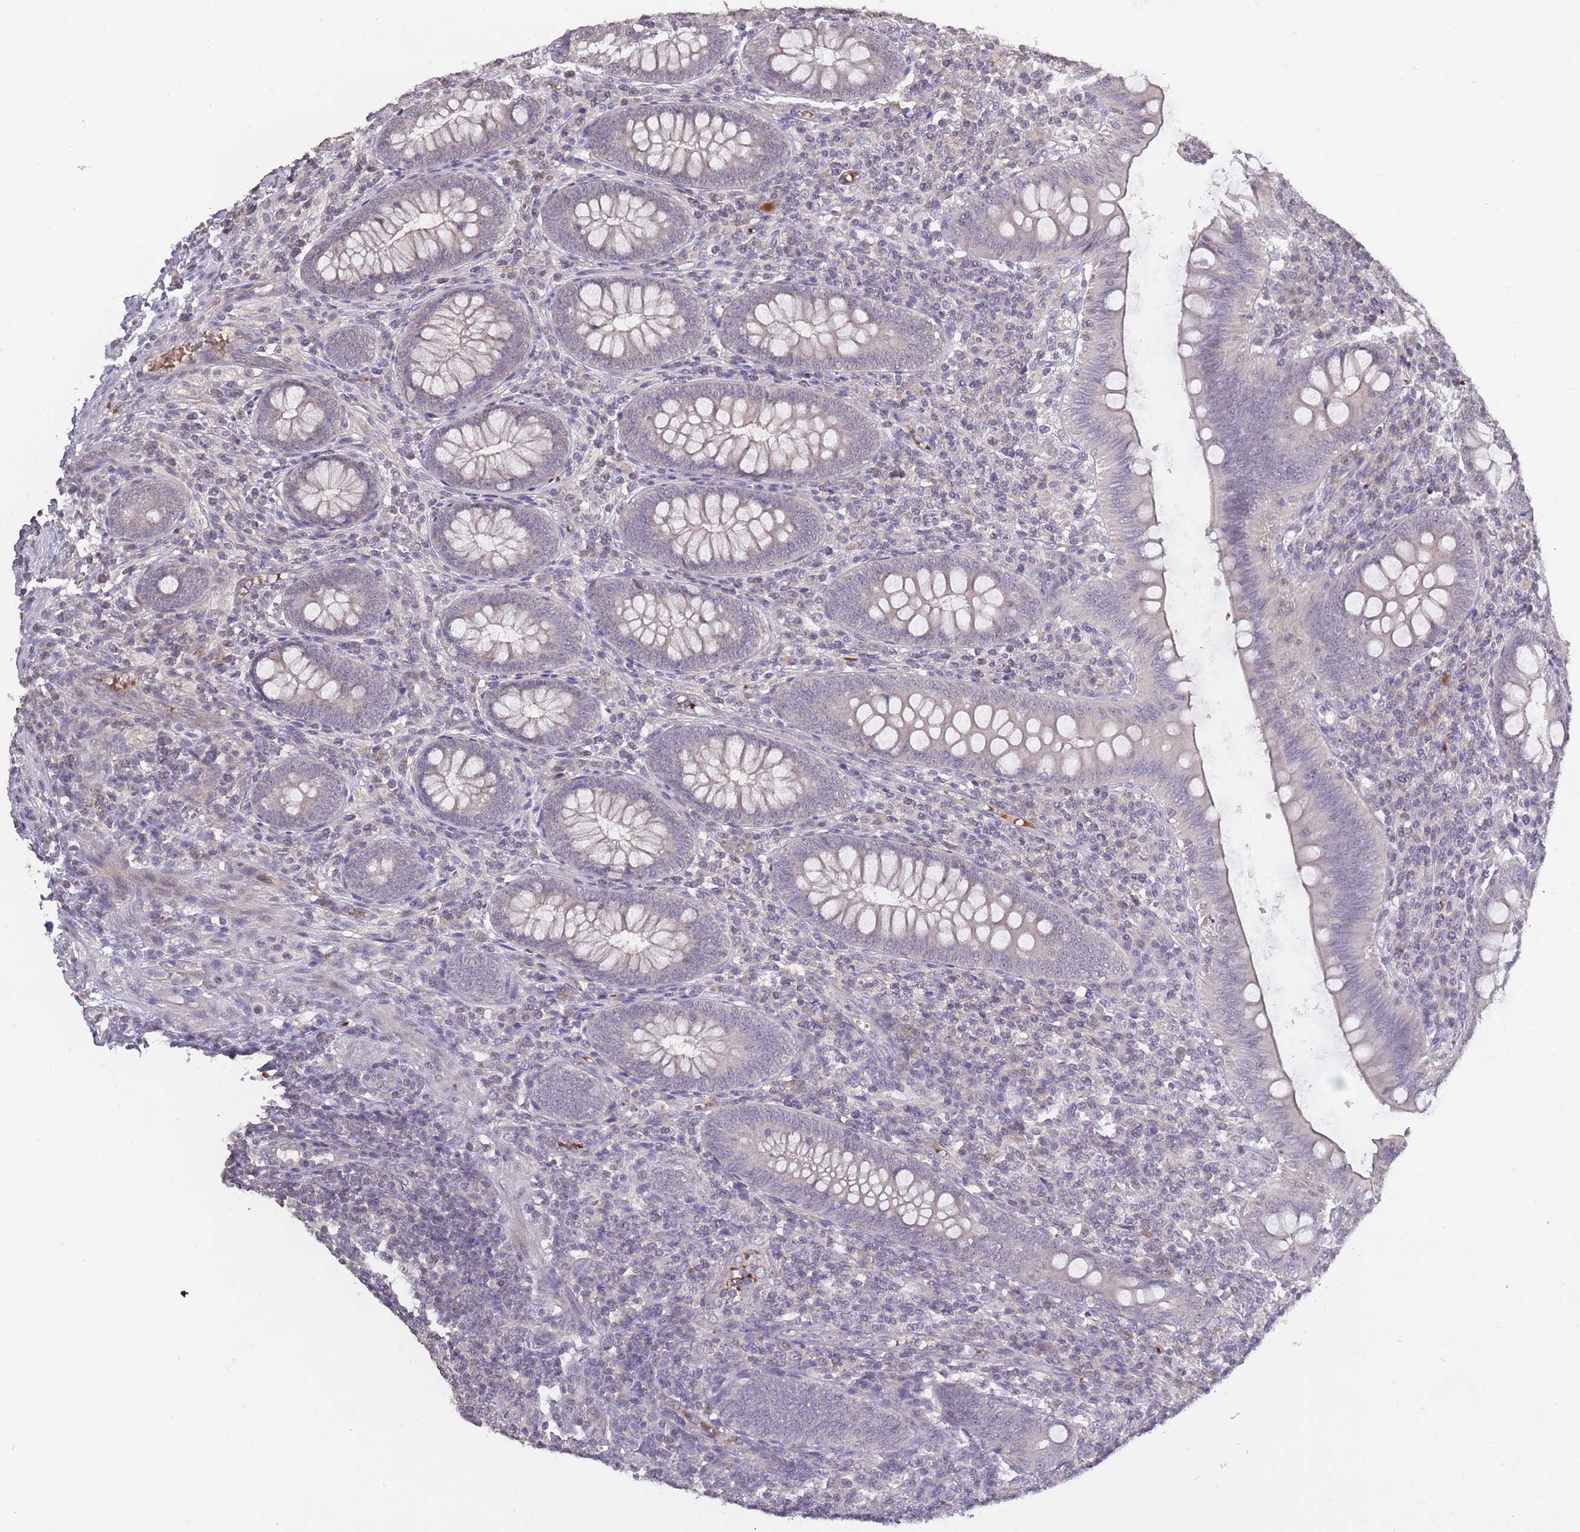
{"staining": {"intensity": "weak", "quantity": "25%-75%", "location": "cytoplasmic/membranous"}, "tissue": "appendix", "cell_type": "Glandular cells", "image_type": "normal", "snomed": [{"axis": "morphology", "description": "Normal tissue, NOS"}, {"axis": "topography", "description": "Appendix"}], "caption": "Immunohistochemistry (IHC) image of unremarkable appendix: human appendix stained using immunohistochemistry (IHC) exhibits low levels of weak protein expression localized specifically in the cytoplasmic/membranous of glandular cells, appearing as a cytoplasmic/membranous brown color.", "gene": "ADCYAP1R1", "patient": {"sex": "male", "age": 14}}